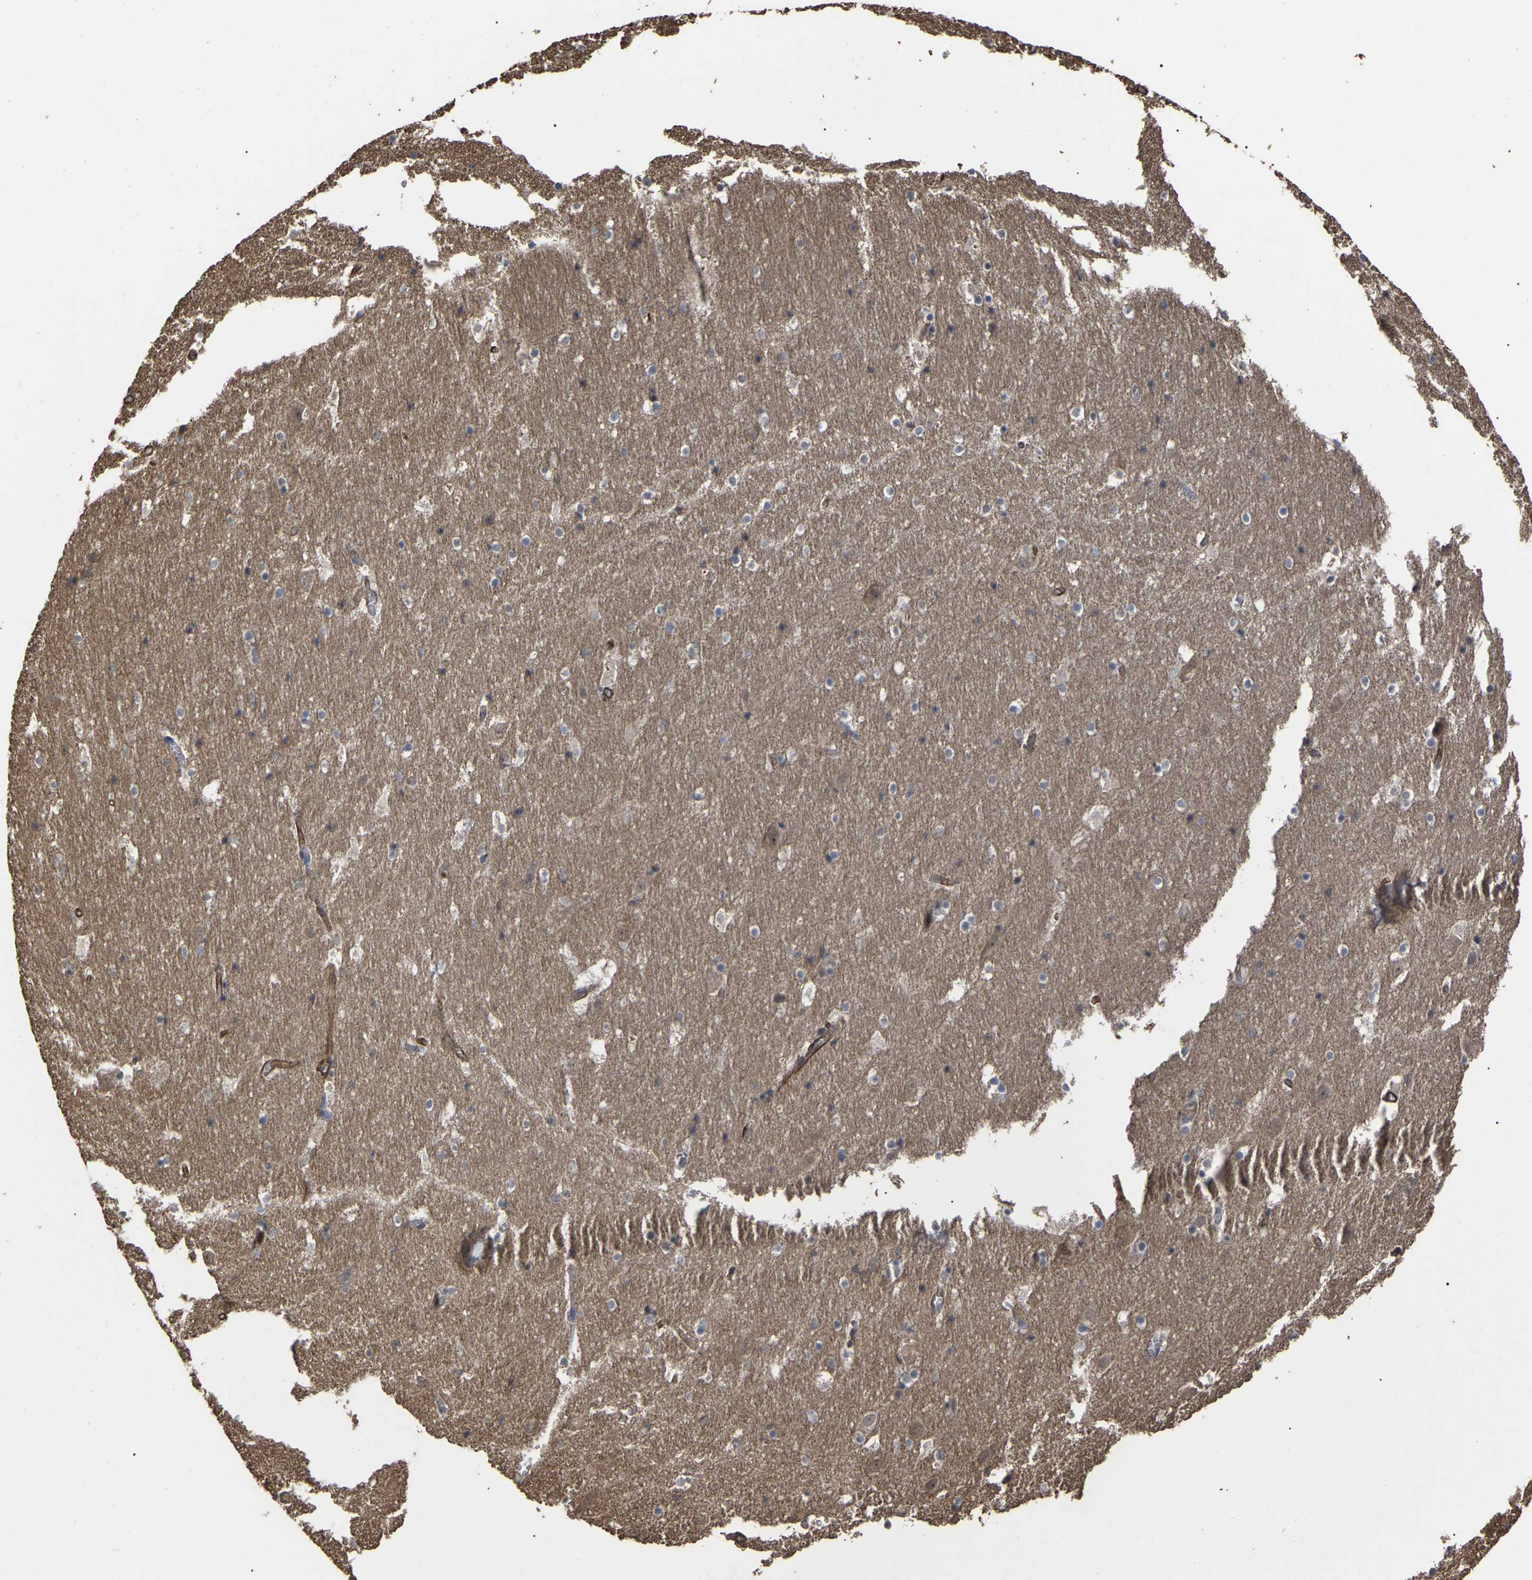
{"staining": {"intensity": "negative", "quantity": "none", "location": "none"}, "tissue": "hippocampus", "cell_type": "Glial cells", "image_type": "normal", "snomed": [{"axis": "morphology", "description": "Normal tissue, NOS"}, {"axis": "topography", "description": "Hippocampus"}], "caption": "DAB immunohistochemical staining of benign hippocampus reveals no significant expression in glial cells.", "gene": "FAM161B", "patient": {"sex": "male", "age": 45}}